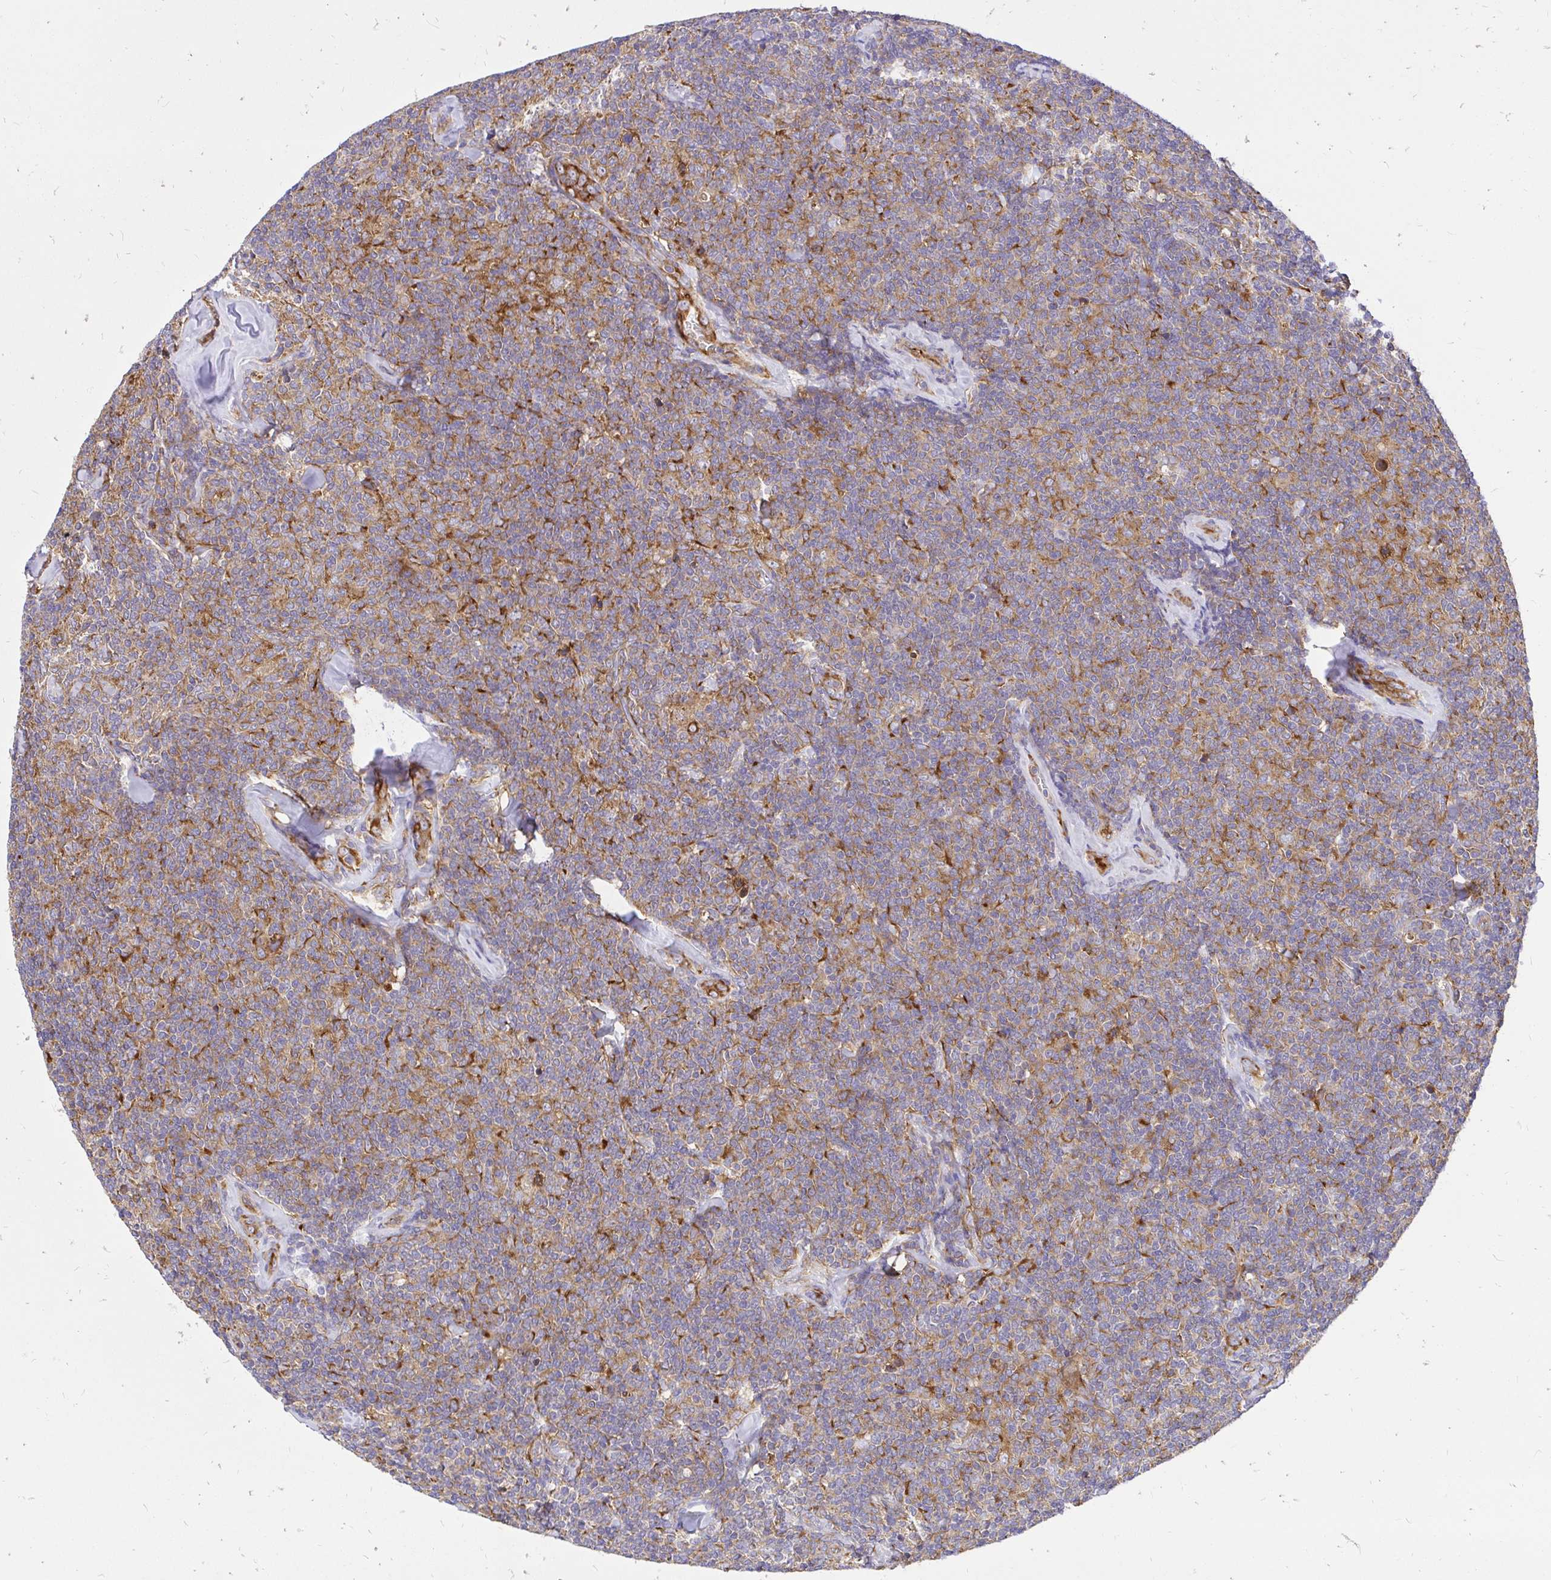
{"staining": {"intensity": "moderate", "quantity": "25%-75%", "location": "cytoplasmic/membranous"}, "tissue": "lymphoma", "cell_type": "Tumor cells", "image_type": "cancer", "snomed": [{"axis": "morphology", "description": "Malignant lymphoma, non-Hodgkin's type, Low grade"}, {"axis": "topography", "description": "Lymph node"}], "caption": "Tumor cells exhibit medium levels of moderate cytoplasmic/membranous staining in about 25%-75% of cells in human low-grade malignant lymphoma, non-Hodgkin's type.", "gene": "ABCB10", "patient": {"sex": "female", "age": 56}}